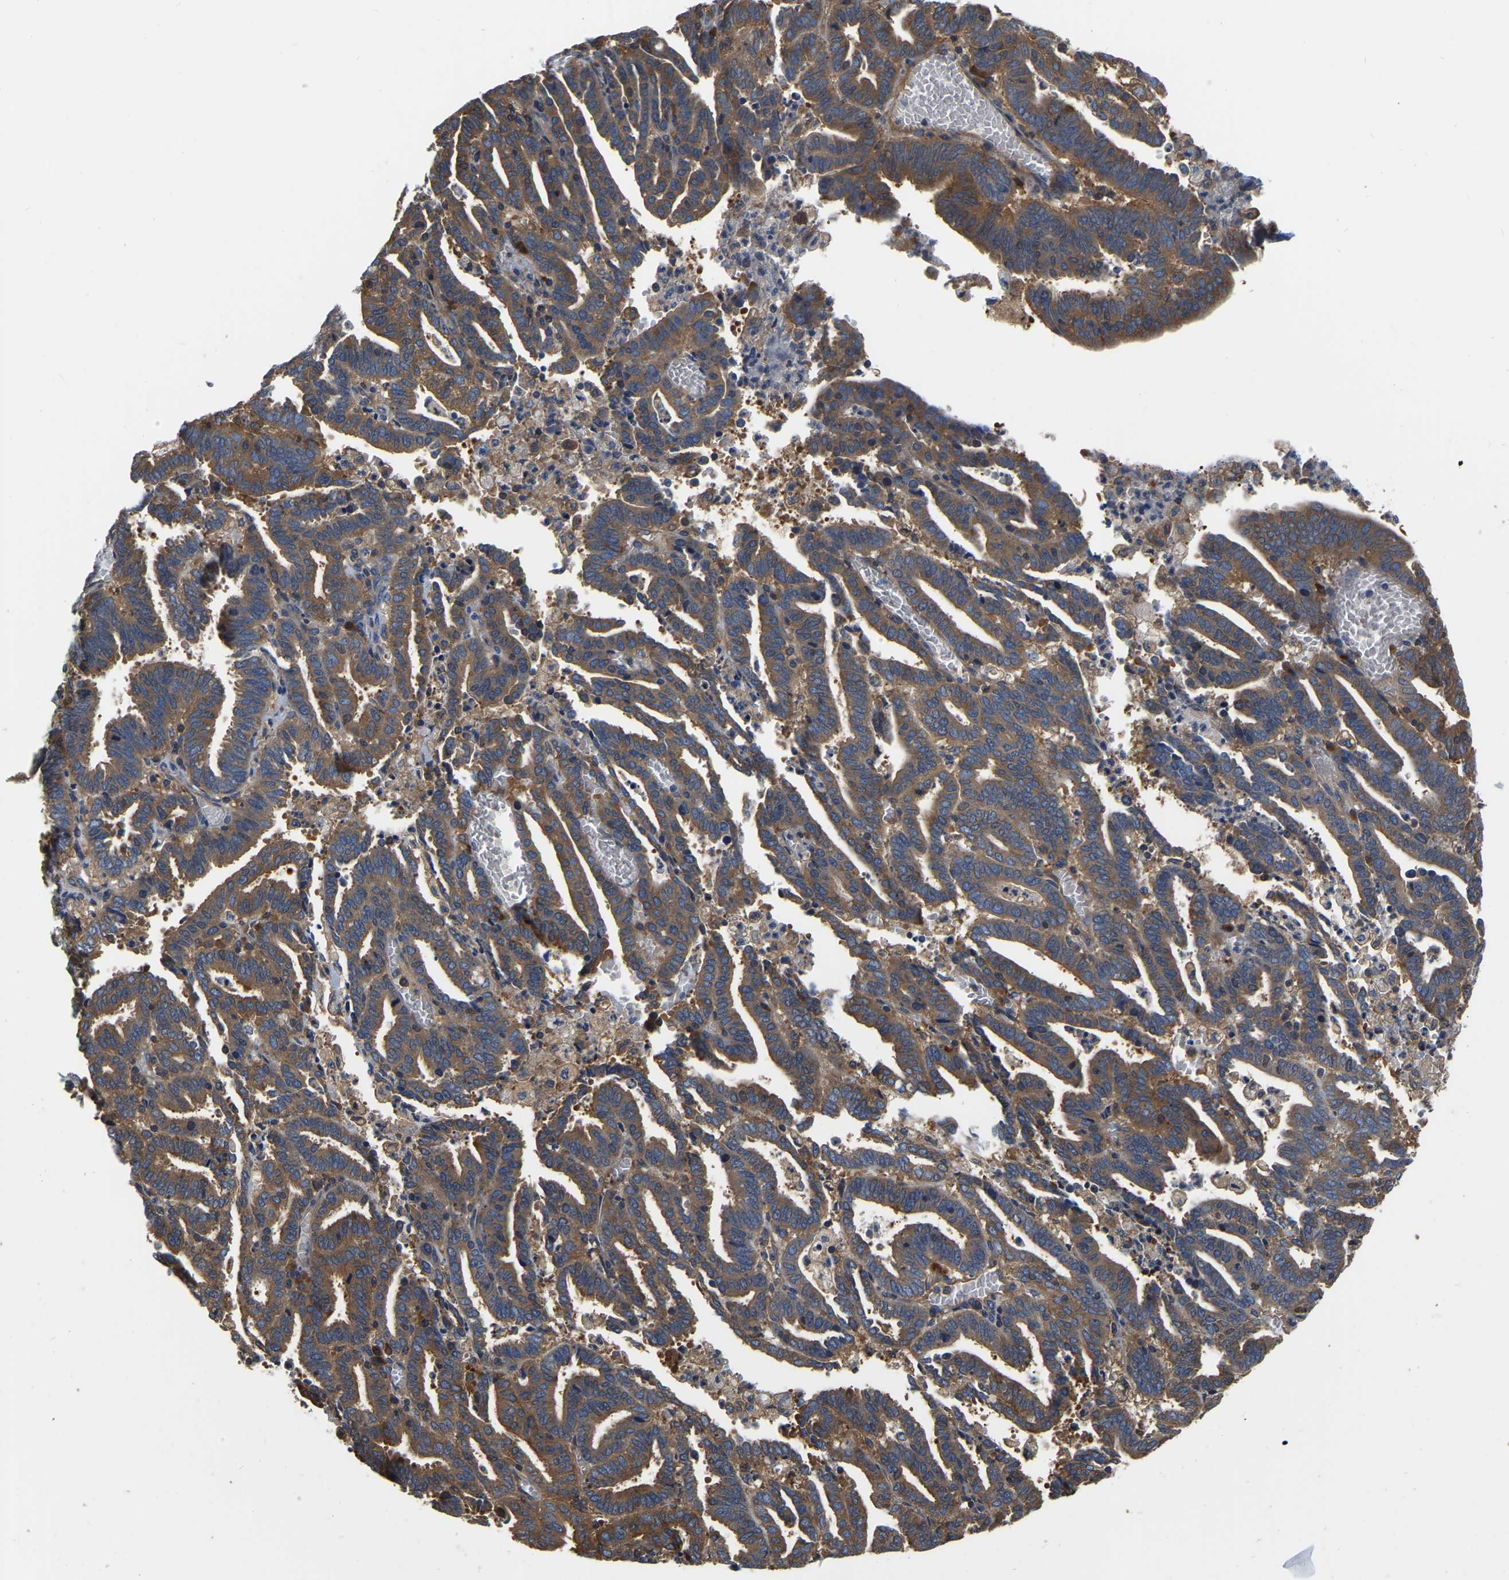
{"staining": {"intensity": "moderate", "quantity": ">75%", "location": "cytoplasmic/membranous"}, "tissue": "endometrial cancer", "cell_type": "Tumor cells", "image_type": "cancer", "snomed": [{"axis": "morphology", "description": "Adenocarcinoma, NOS"}, {"axis": "topography", "description": "Uterus"}], "caption": "DAB immunohistochemical staining of human endometrial cancer (adenocarcinoma) reveals moderate cytoplasmic/membranous protein staining in about >75% of tumor cells. (Brightfield microscopy of DAB IHC at high magnification).", "gene": "GARS1", "patient": {"sex": "female", "age": 83}}